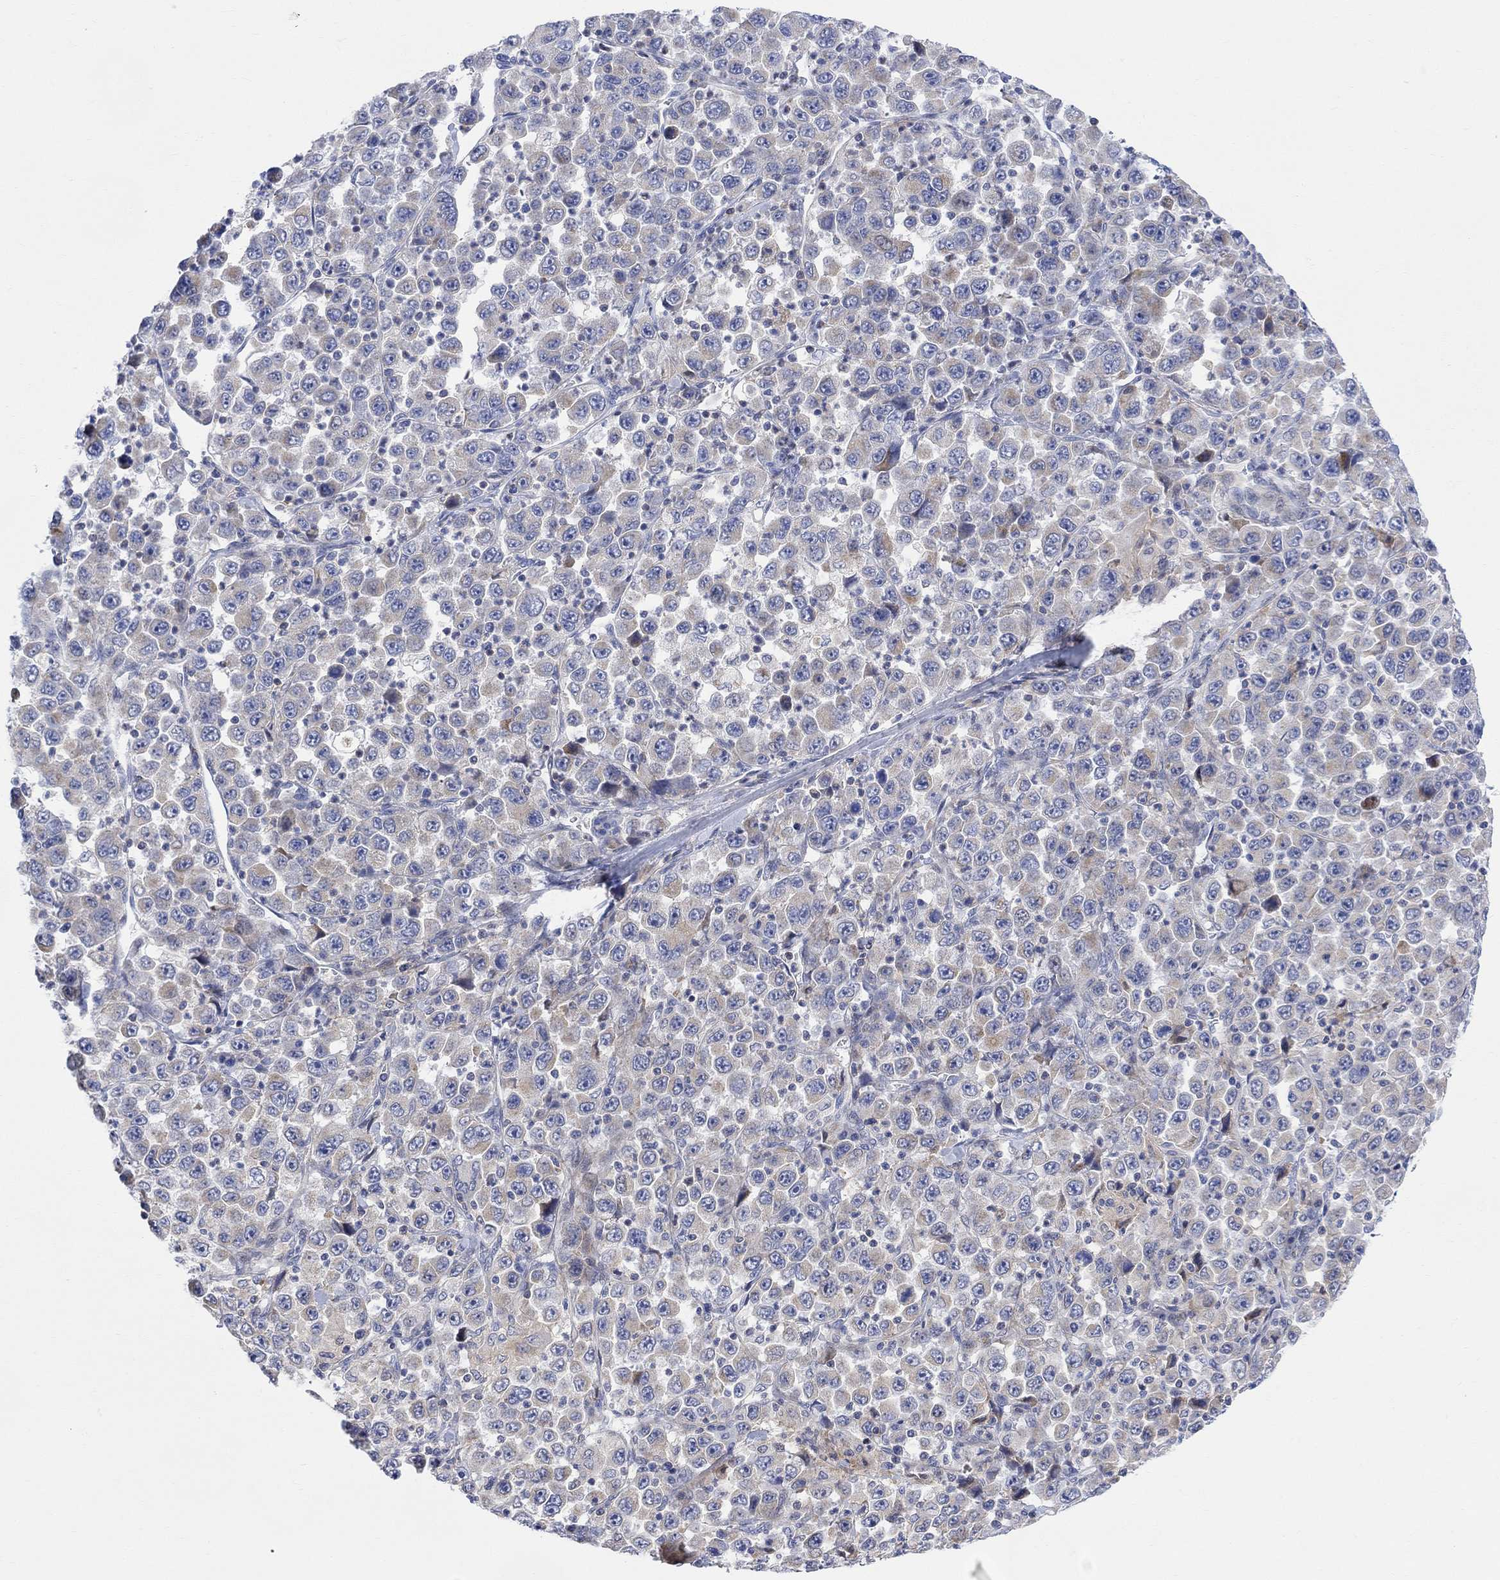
{"staining": {"intensity": "moderate", "quantity": "<25%", "location": "cytoplasmic/membranous"}, "tissue": "stomach cancer", "cell_type": "Tumor cells", "image_type": "cancer", "snomed": [{"axis": "morphology", "description": "Normal tissue, NOS"}, {"axis": "morphology", "description": "Adenocarcinoma, NOS"}, {"axis": "topography", "description": "Stomach, upper"}, {"axis": "topography", "description": "Stomach"}], "caption": "Tumor cells reveal low levels of moderate cytoplasmic/membranous positivity in approximately <25% of cells in stomach cancer.", "gene": "ARSK", "patient": {"sex": "male", "age": 59}}